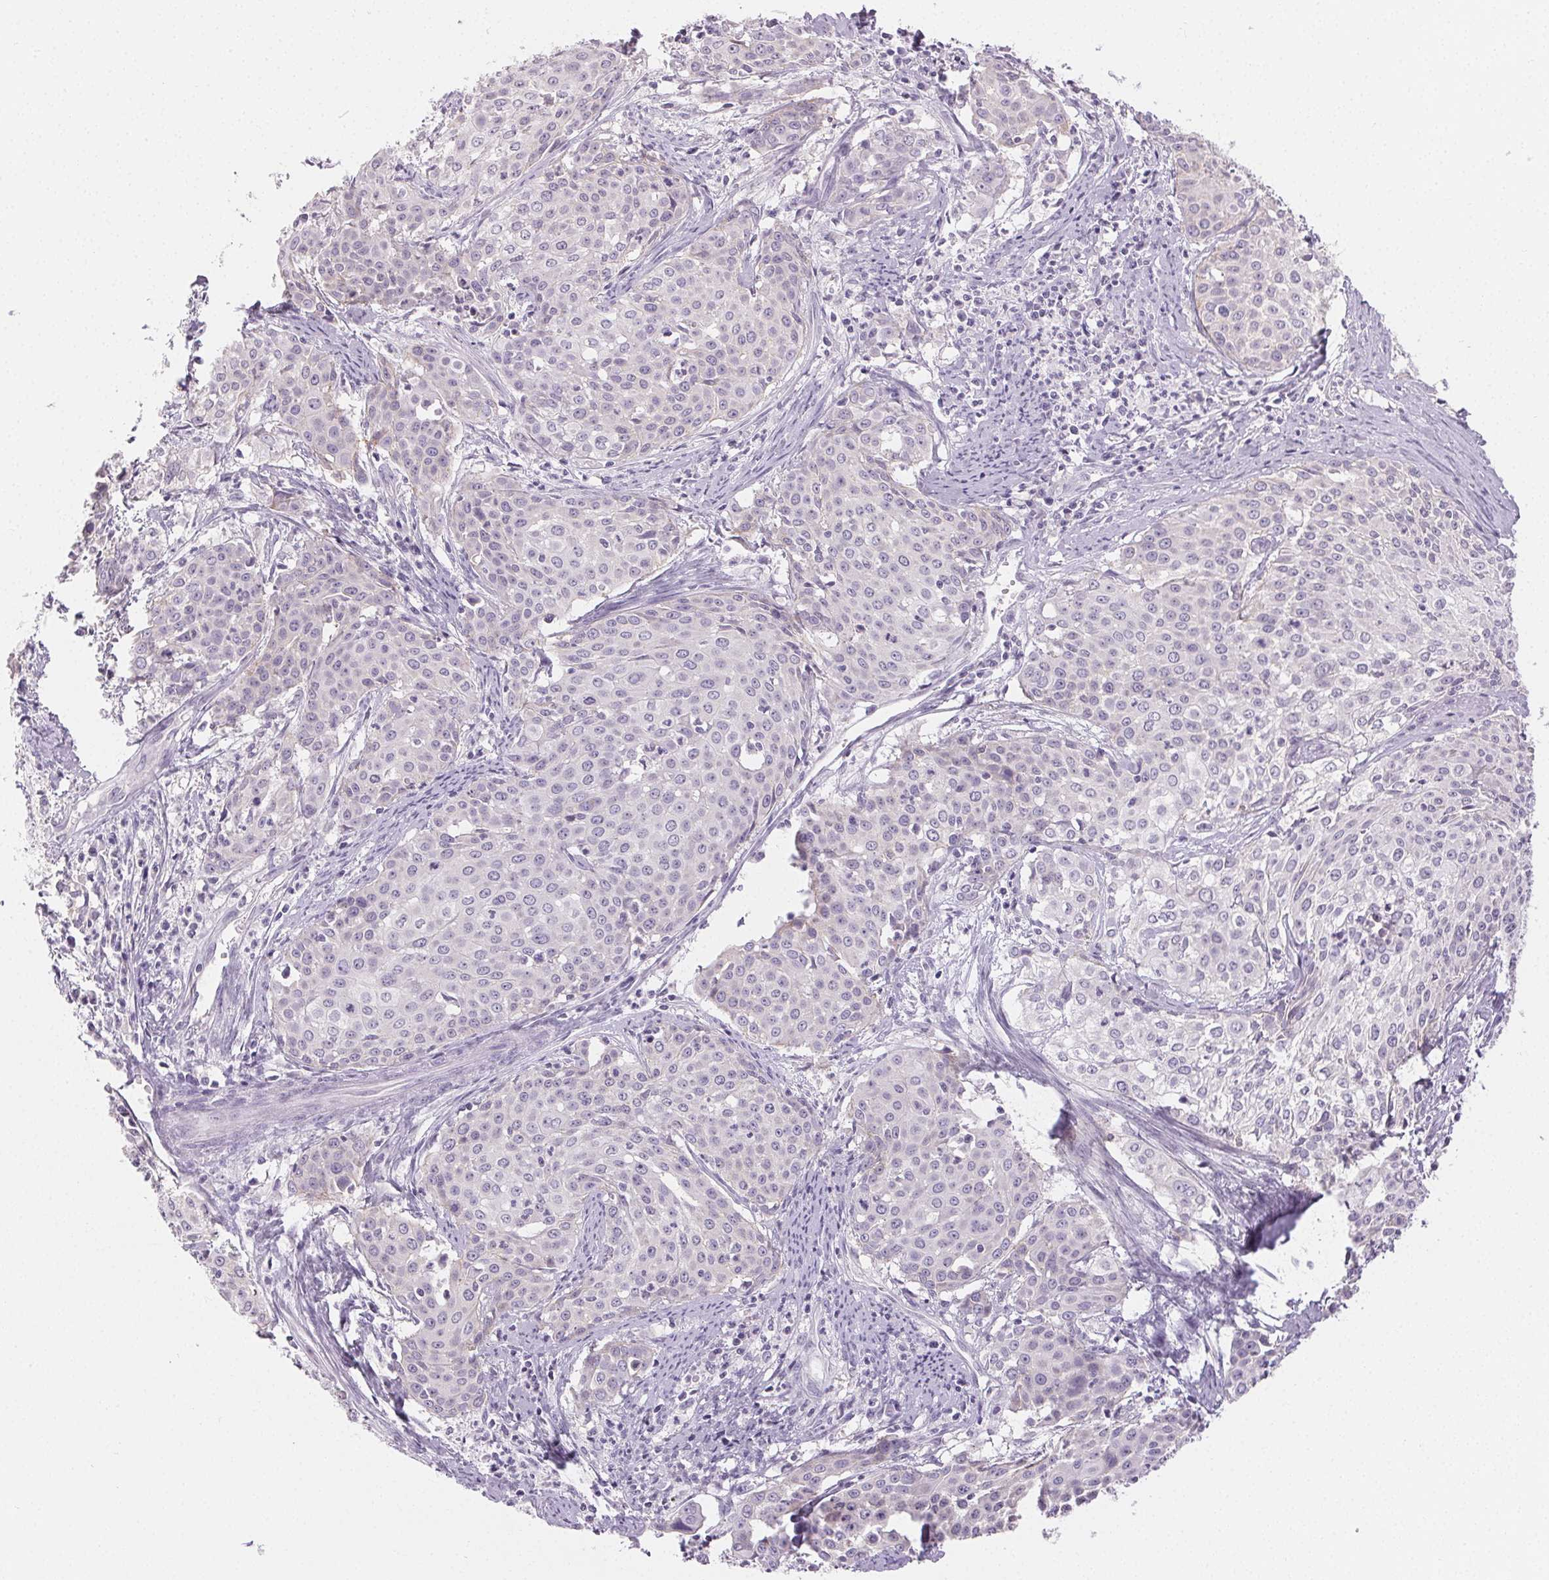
{"staining": {"intensity": "negative", "quantity": "none", "location": "none"}, "tissue": "cervical cancer", "cell_type": "Tumor cells", "image_type": "cancer", "snomed": [{"axis": "morphology", "description": "Squamous cell carcinoma, NOS"}, {"axis": "topography", "description": "Cervix"}], "caption": "Histopathology image shows no protein positivity in tumor cells of squamous cell carcinoma (cervical) tissue.", "gene": "SFTPD", "patient": {"sex": "female", "age": 39}}